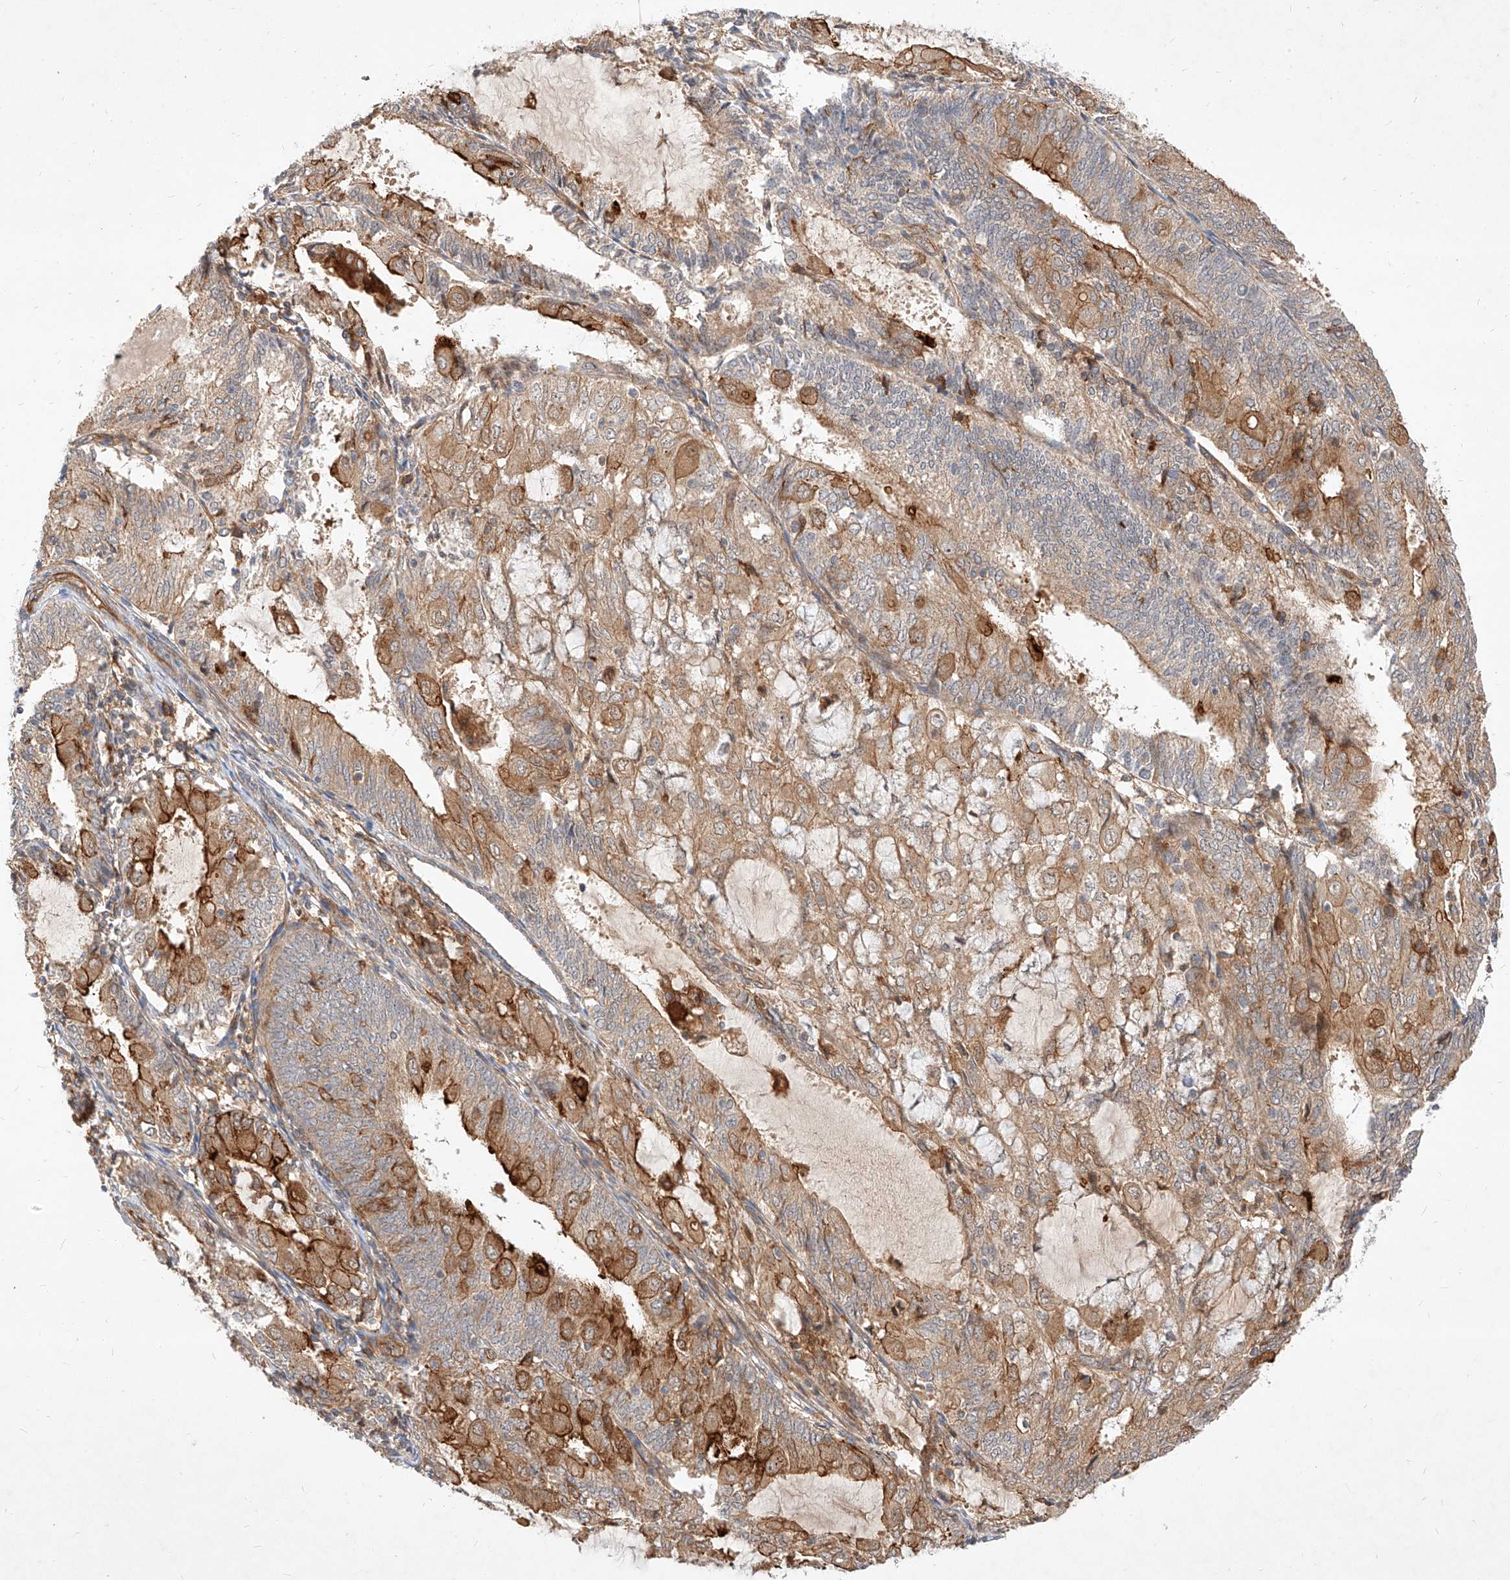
{"staining": {"intensity": "moderate", "quantity": "25%-75%", "location": "cytoplasmic/membranous"}, "tissue": "endometrial cancer", "cell_type": "Tumor cells", "image_type": "cancer", "snomed": [{"axis": "morphology", "description": "Adenocarcinoma, NOS"}, {"axis": "topography", "description": "Endometrium"}], "caption": "This is an image of immunohistochemistry (IHC) staining of endometrial adenocarcinoma, which shows moderate positivity in the cytoplasmic/membranous of tumor cells.", "gene": "NFAM1", "patient": {"sex": "female", "age": 81}}